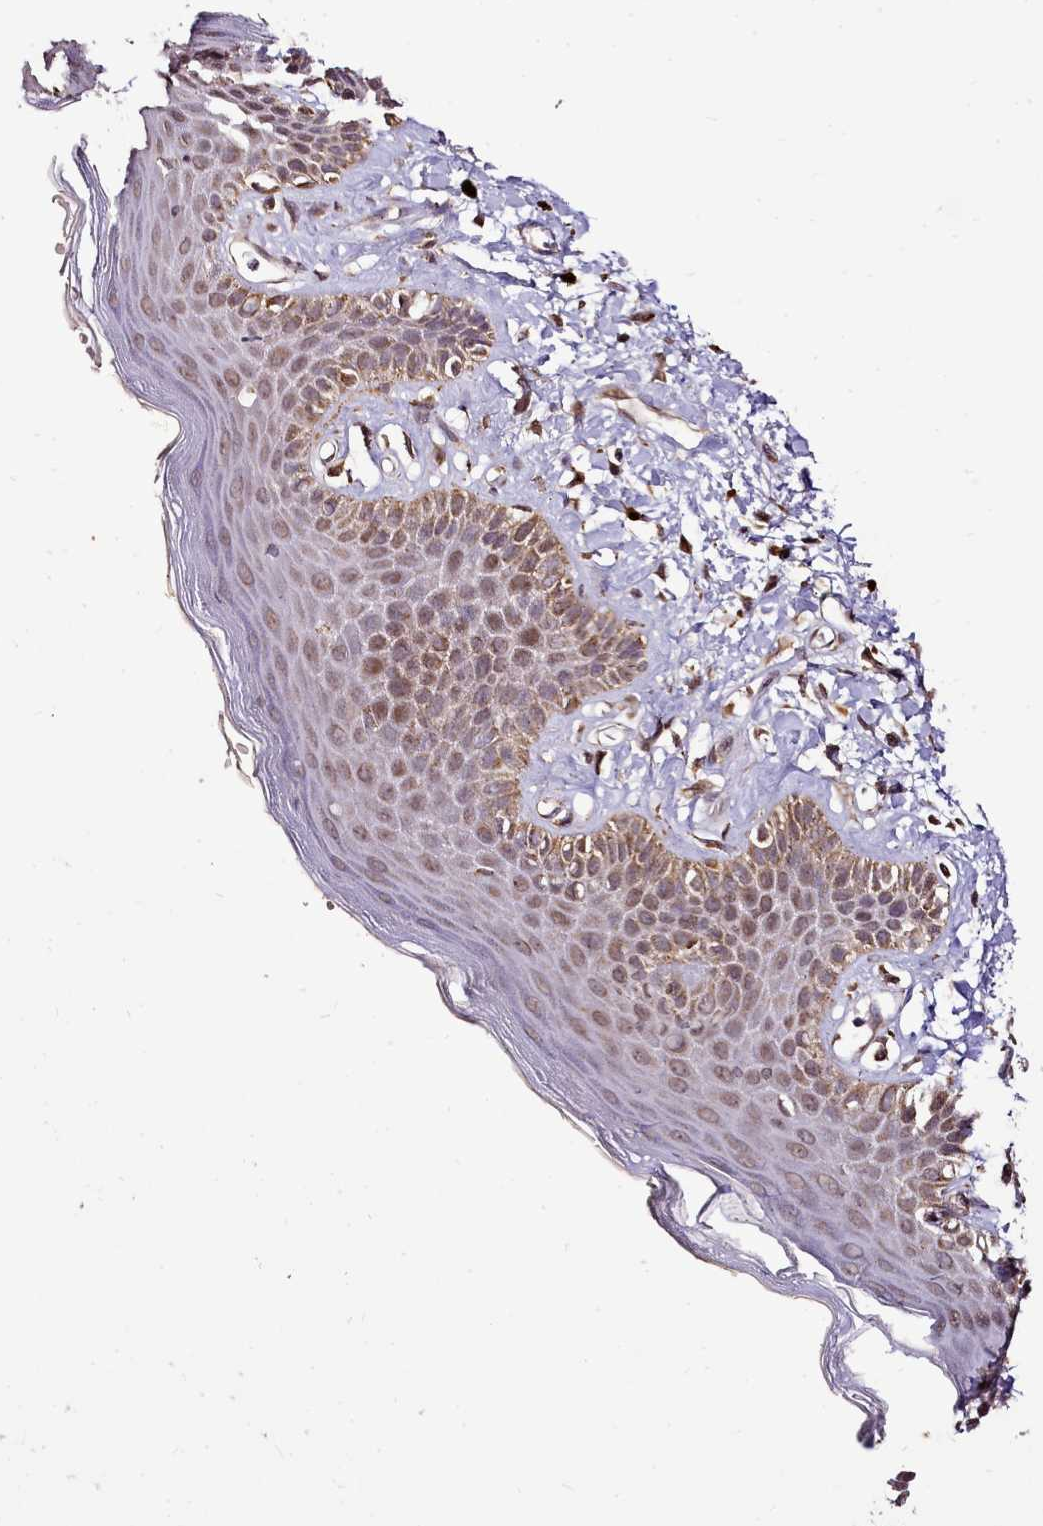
{"staining": {"intensity": "moderate", "quantity": ">75%", "location": "cytoplasmic/membranous,nuclear"}, "tissue": "skin", "cell_type": "Epidermal cells", "image_type": "normal", "snomed": [{"axis": "morphology", "description": "Normal tissue, NOS"}, {"axis": "topography", "description": "Anal"}], "caption": "Immunohistochemical staining of benign human skin shows medium levels of moderate cytoplasmic/membranous,nuclear expression in about >75% of epidermal cells.", "gene": "EDIL3", "patient": {"sex": "female", "age": 78}}